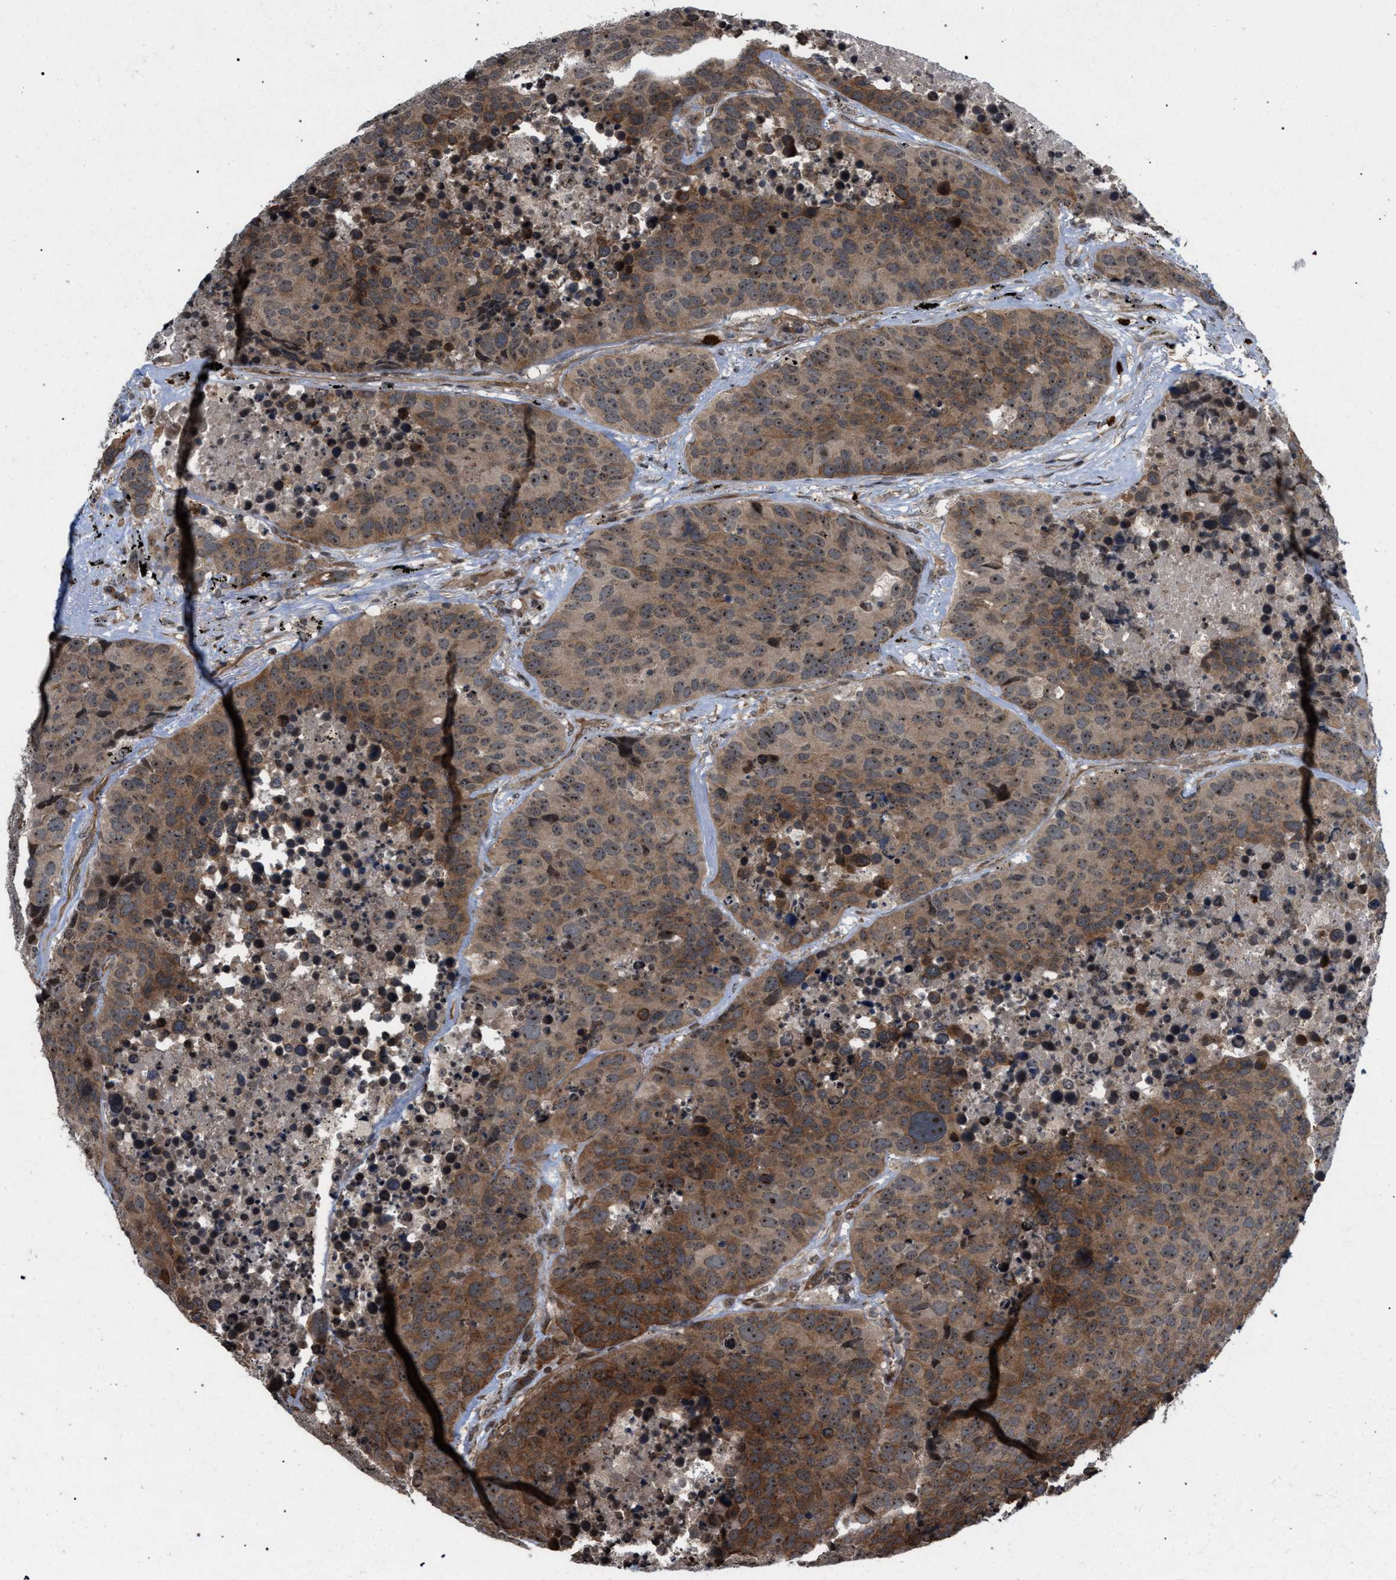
{"staining": {"intensity": "moderate", "quantity": ">75%", "location": "cytoplasmic/membranous,nuclear"}, "tissue": "carcinoid", "cell_type": "Tumor cells", "image_type": "cancer", "snomed": [{"axis": "morphology", "description": "Carcinoid, malignant, NOS"}, {"axis": "topography", "description": "Lung"}], "caption": "Immunohistochemical staining of carcinoid (malignant) shows medium levels of moderate cytoplasmic/membranous and nuclear positivity in about >75% of tumor cells.", "gene": "IRAK4", "patient": {"sex": "male", "age": 60}}